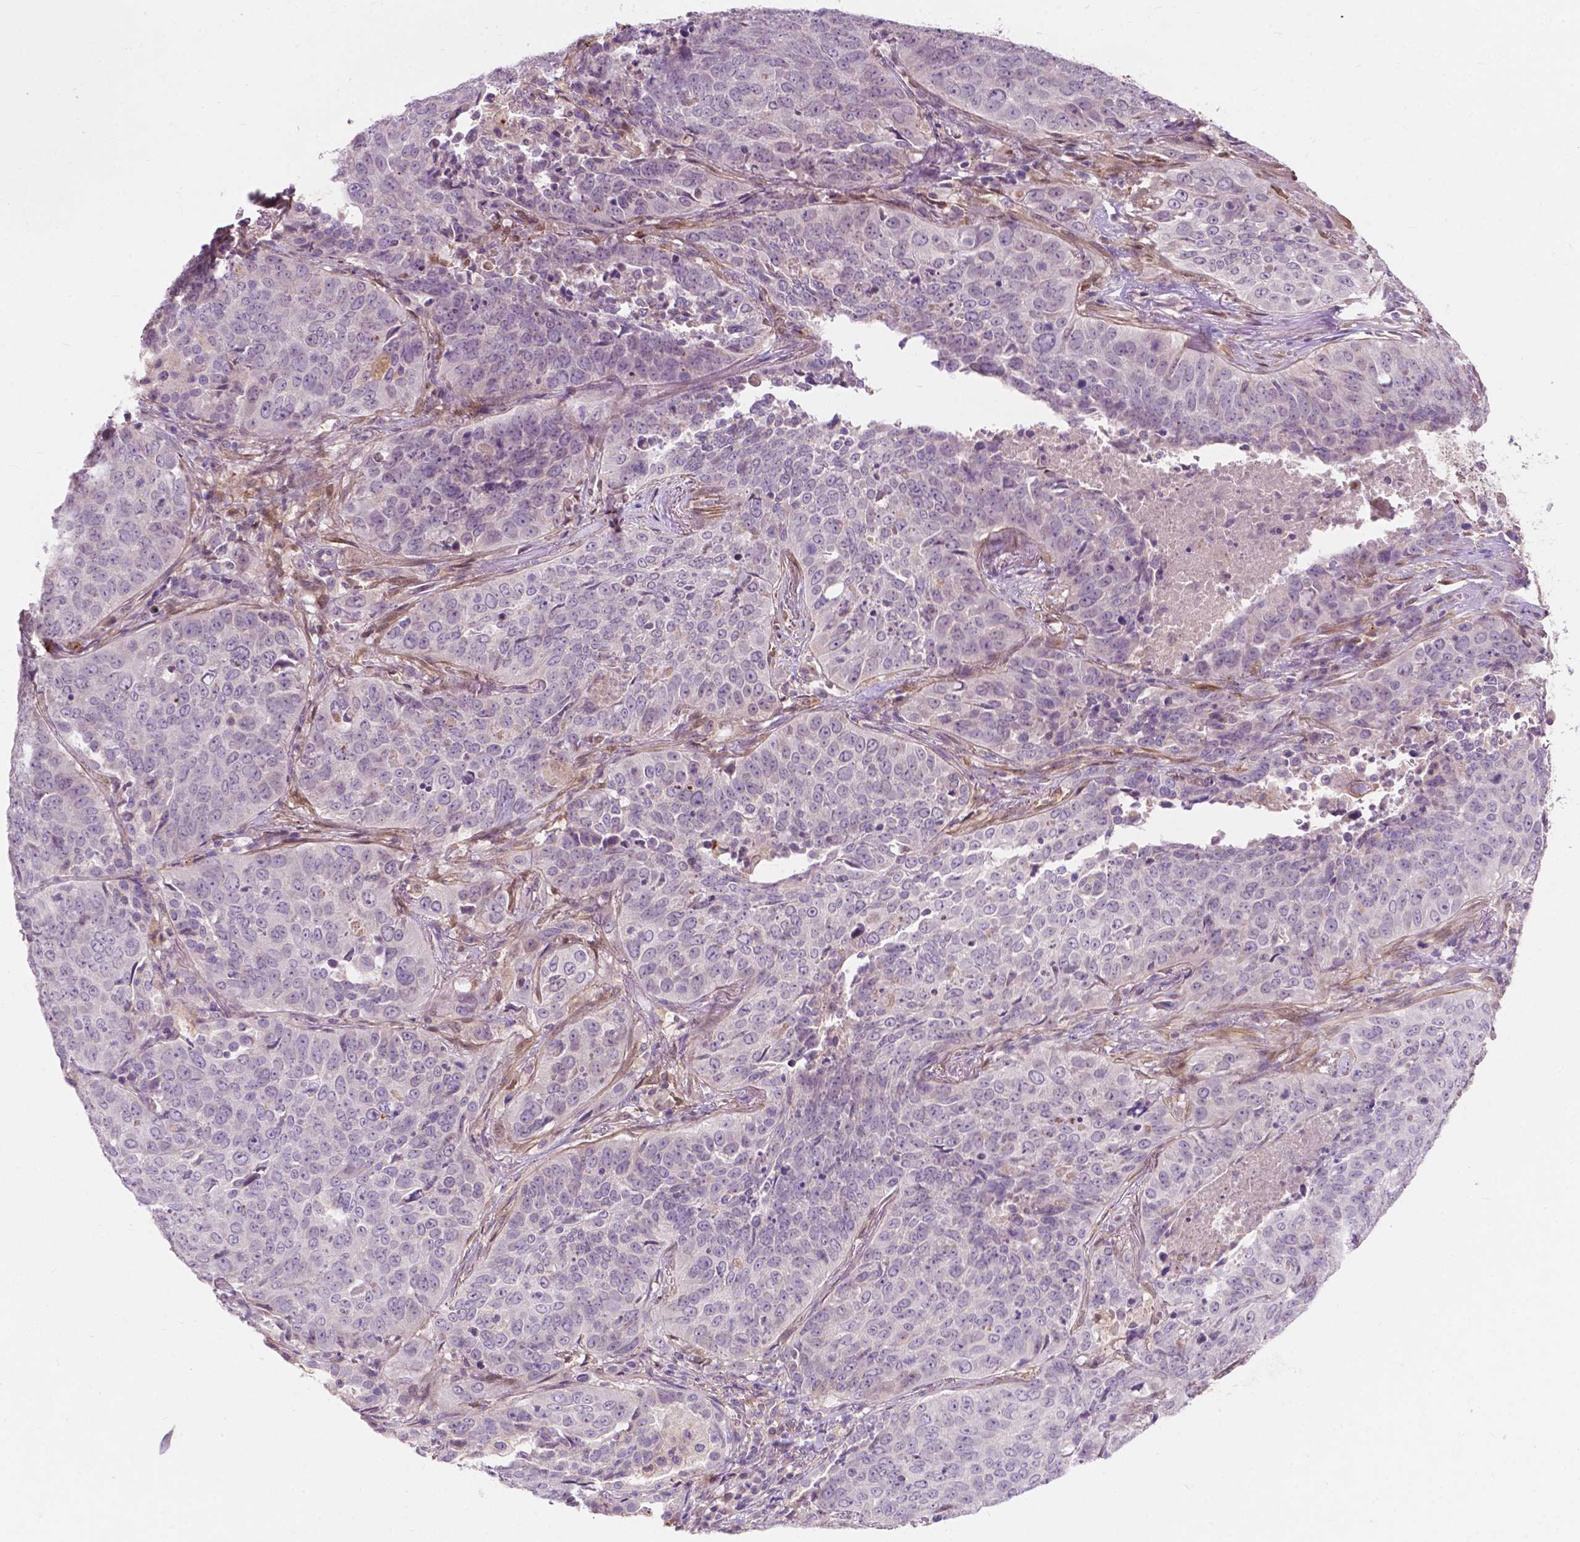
{"staining": {"intensity": "negative", "quantity": "none", "location": "none"}, "tissue": "lung cancer", "cell_type": "Tumor cells", "image_type": "cancer", "snomed": [{"axis": "morphology", "description": "Normal tissue, NOS"}, {"axis": "morphology", "description": "Squamous cell carcinoma, NOS"}, {"axis": "topography", "description": "Bronchus"}, {"axis": "topography", "description": "Lung"}], "caption": "DAB (3,3'-diaminobenzidine) immunohistochemical staining of human lung squamous cell carcinoma displays no significant expression in tumor cells.", "gene": "GPR37", "patient": {"sex": "male", "age": 64}}